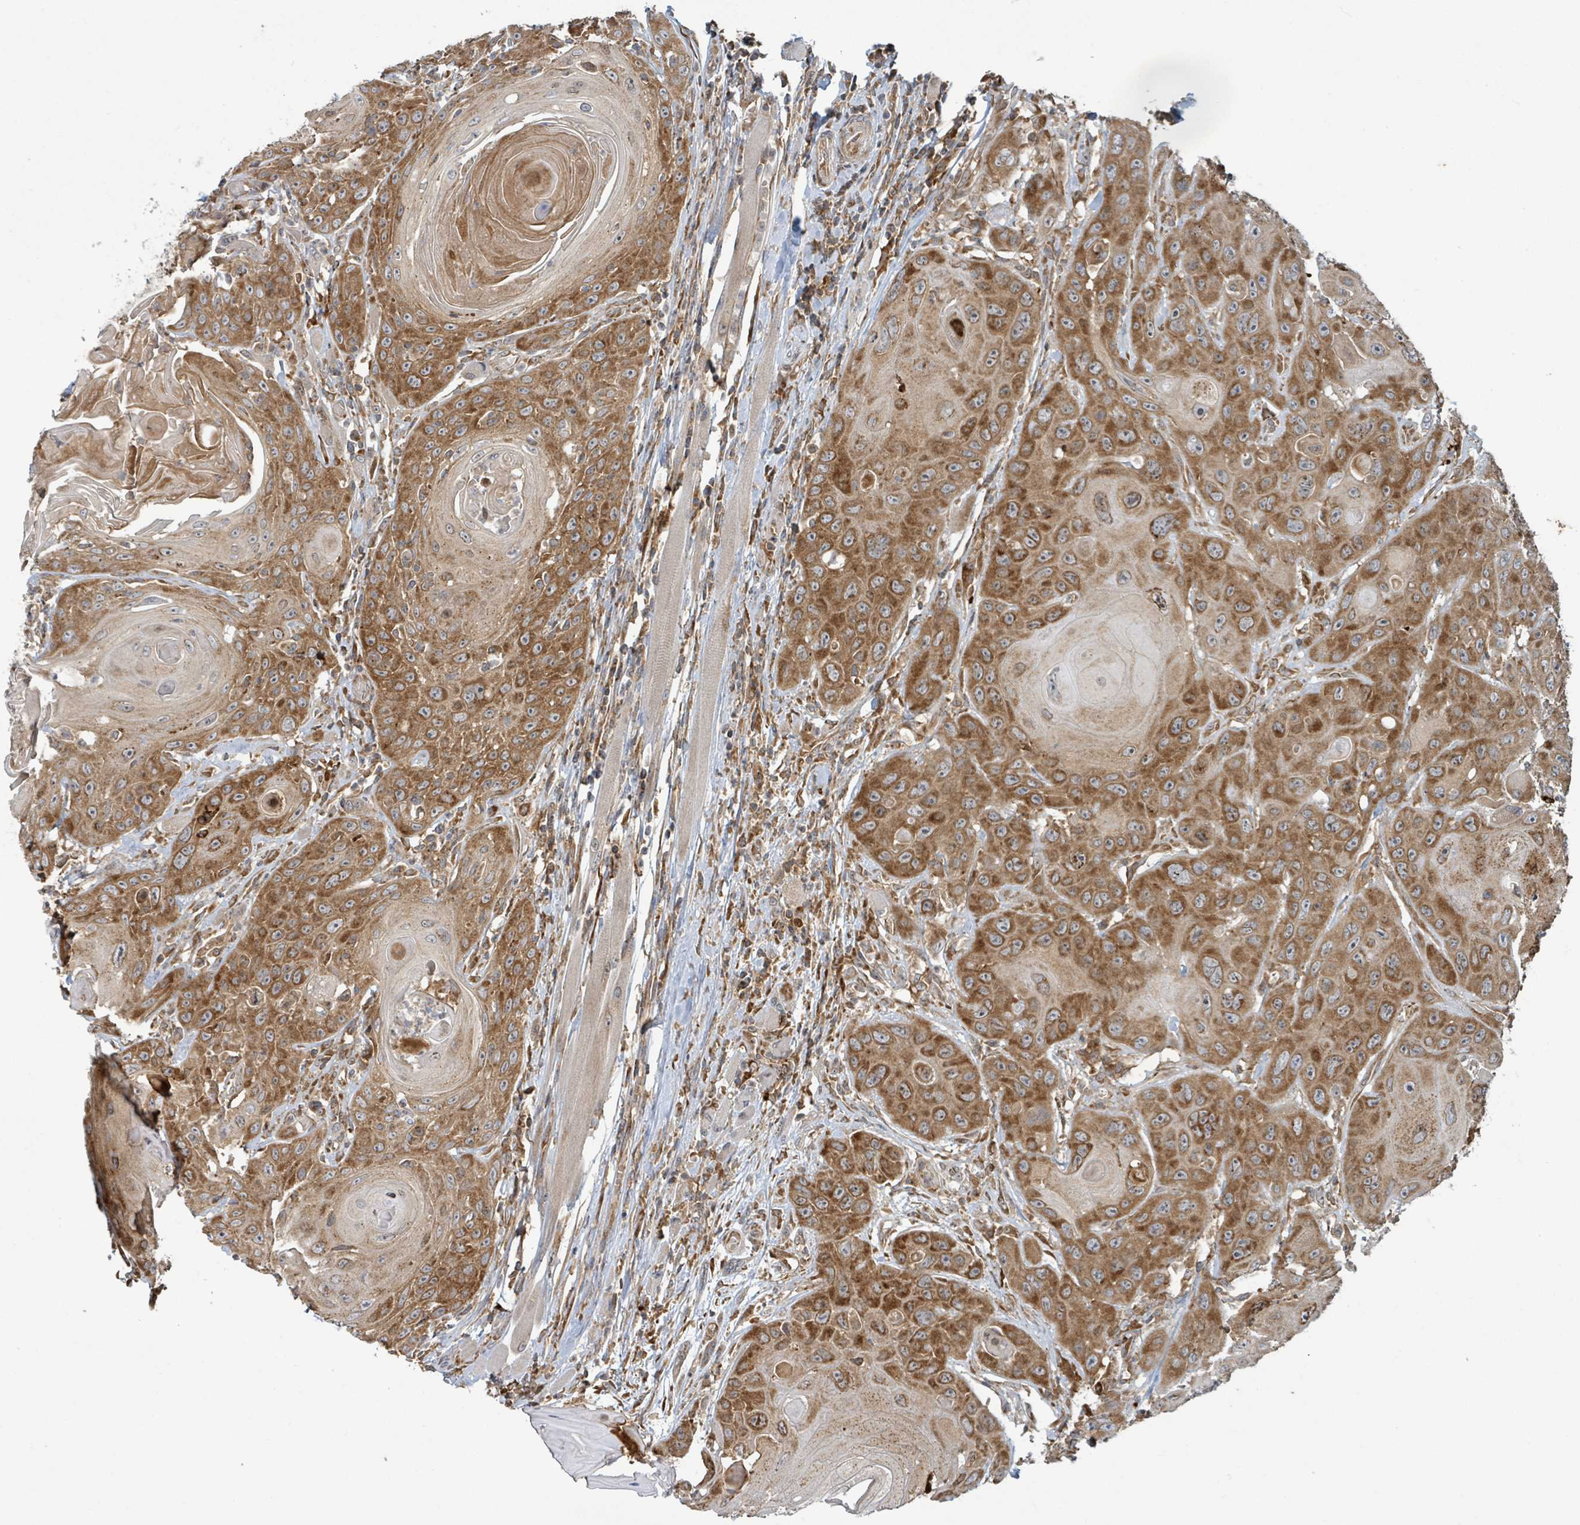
{"staining": {"intensity": "strong", "quantity": ">75%", "location": "cytoplasmic/membranous"}, "tissue": "head and neck cancer", "cell_type": "Tumor cells", "image_type": "cancer", "snomed": [{"axis": "morphology", "description": "Squamous cell carcinoma, NOS"}, {"axis": "topography", "description": "Head-Neck"}], "caption": "A brown stain highlights strong cytoplasmic/membranous expression of a protein in head and neck squamous cell carcinoma tumor cells.", "gene": "OR51E1", "patient": {"sex": "female", "age": 59}}